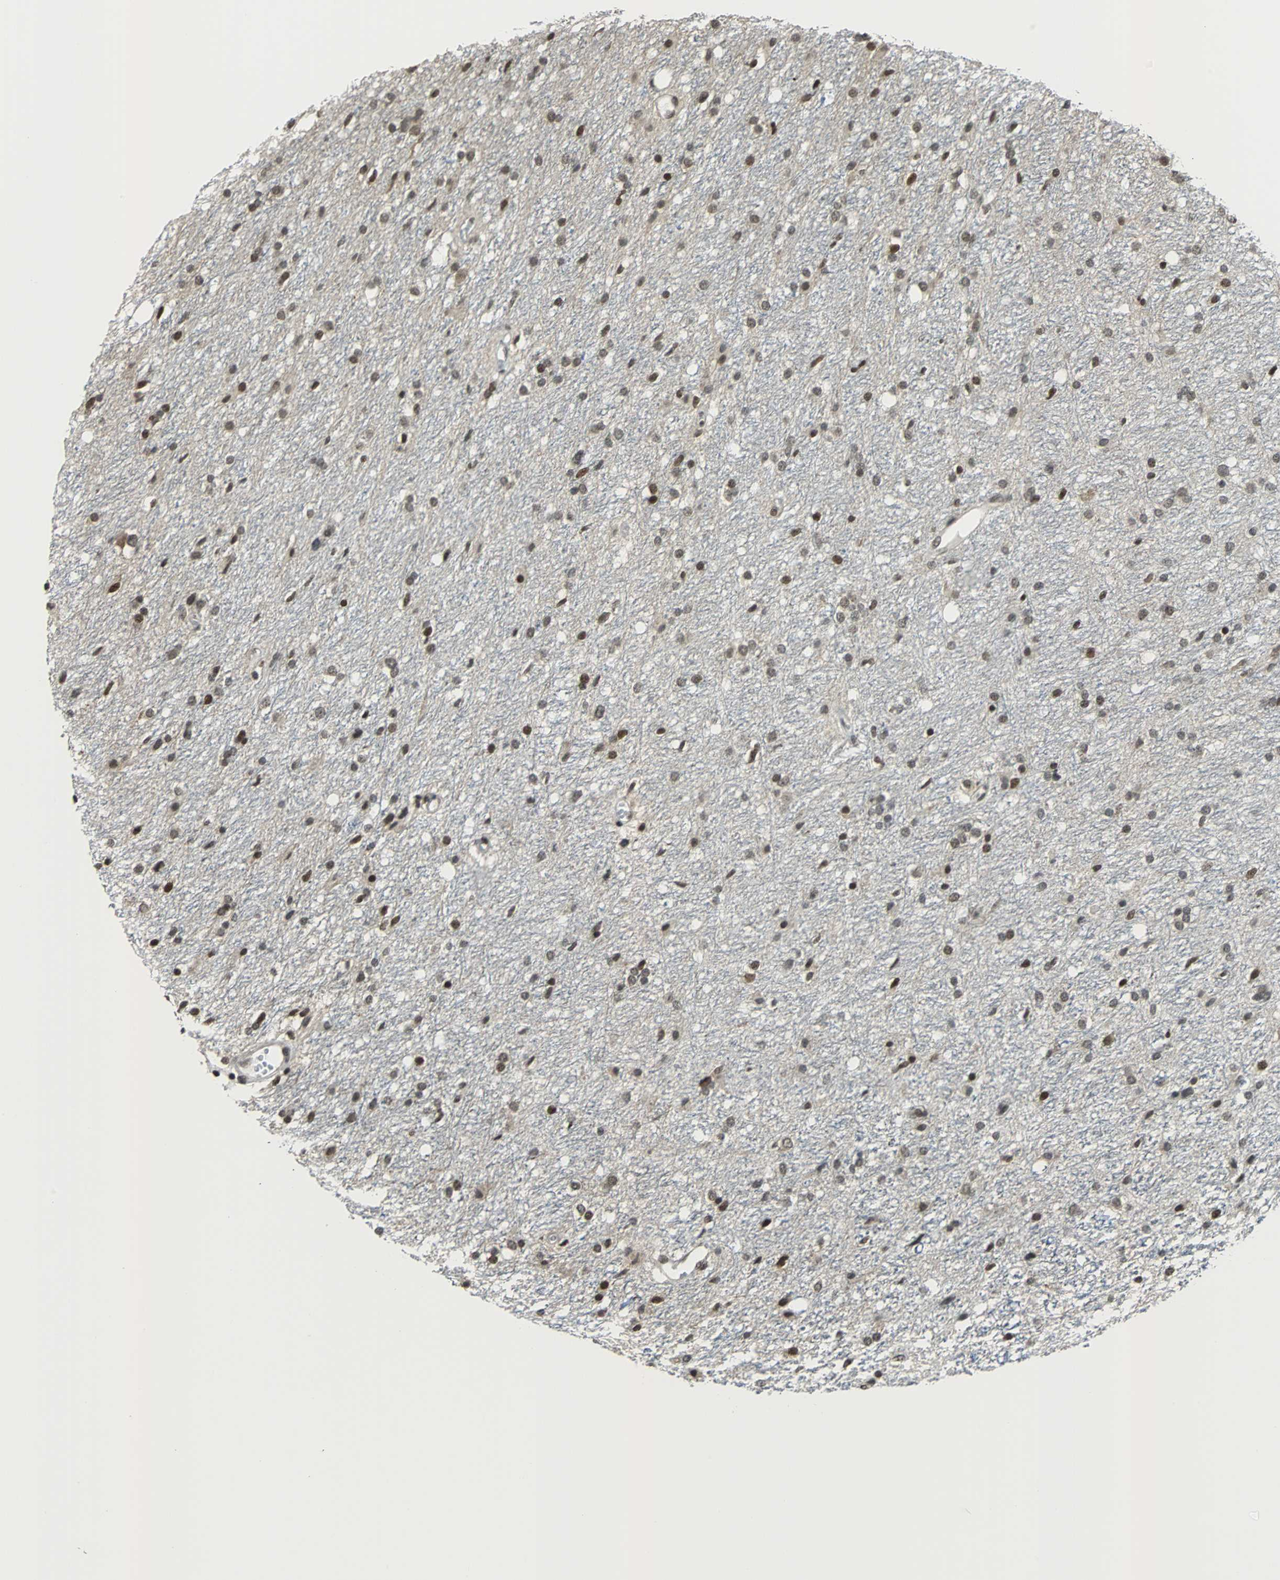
{"staining": {"intensity": "strong", "quantity": ">75%", "location": "cytoplasmic/membranous,nuclear"}, "tissue": "glioma", "cell_type": "Tumor cells", "image_type": "cancer", "snomed": [{"axis": "morphology", "description": "Glioma, malignant, High grade"}, {"axis": "topography", "description": "Brain"}], "caption": "The immunohistochemical stain labels strong cytoplasmic/membranous and nuclear staining in tumor cells of high-grade glioma (malignant) tissue. (Stains: DAB in brown, nuclei in blue, Microscopy: brightfield microscopy at high magnification).", "gene": "REST", "patient": {"sex": "female", "age": 59}}